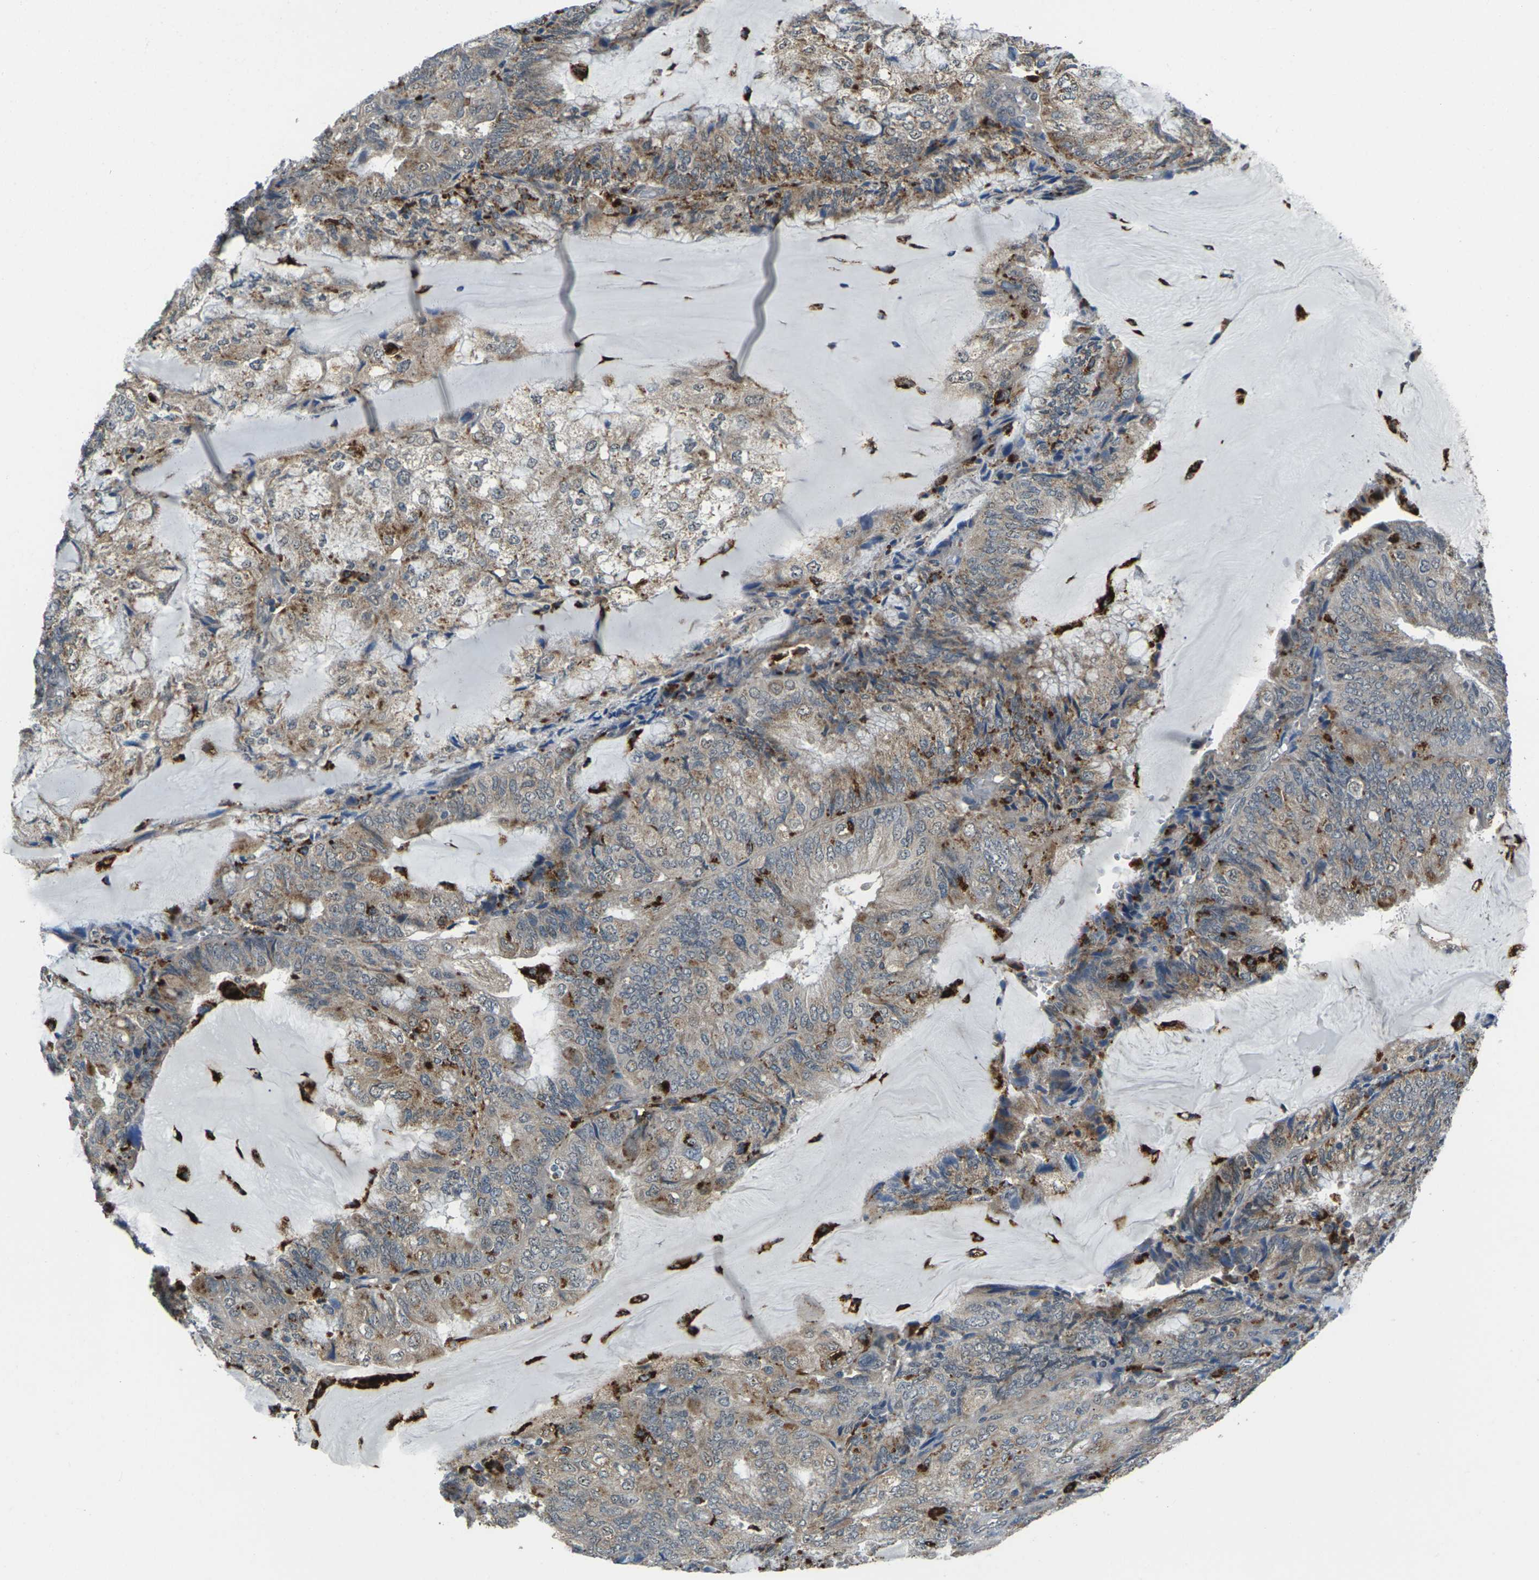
{"staining": {"intensity": "weak", "quantity": ">75%", "location": "cytoplasmic/membranous"}, "tissue": "endometrial cancer", "cell_type": "Tumor cells", "image_type": "cancer", "snomed": [{"axis": "morphology", "description": "Adenocarcinoma, NOS"}, {"axis": "topography", "description": "Endometrium"}], "caption": "Weak cytoplasmic/membranous staining is identified in about >75% of tumor cells in endometrial cancer (adenocarcinoma).", "gene": "SLC31A2", "patient": {"sex": "female", "age": 81}}